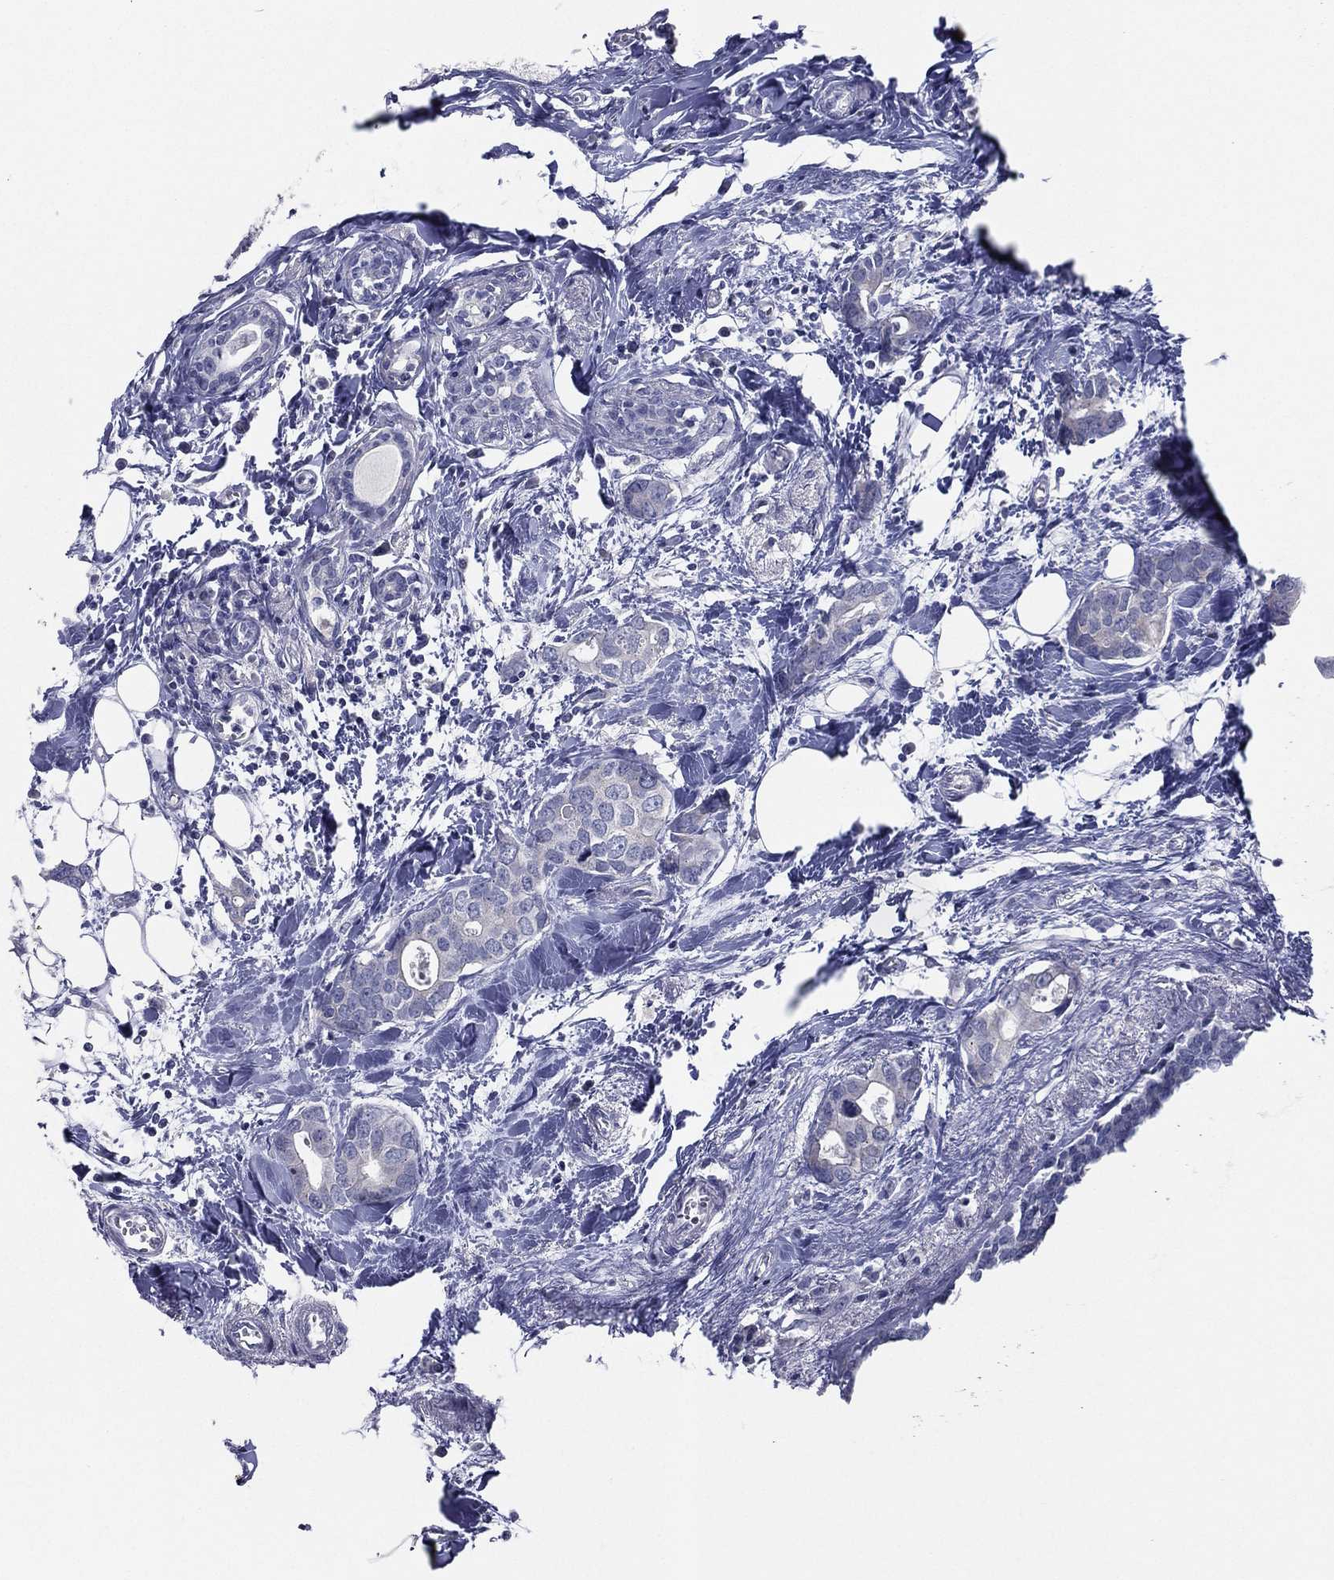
{"staining": {"intensity": "negative", "quantity": "none", "location": "none"}, "tissue": "breast cancer", "cell_type": "Tumor cells", "image_type": "cancer", "snomed": [{"axis": "morphology", "description": "Duct carcinoma"}, {"axis": "topography", "description": "Breast"}], "caption": "Immunohistochemistry (IHC) histopathology image of neoplastic tissue: breast cancer stained with DAB (3,3'-diaminobenzidine) exhibits no significant protein staining in tumor cells.", "gene": "SLC13A4", "patient": {"sex": "female", "age": 83}}